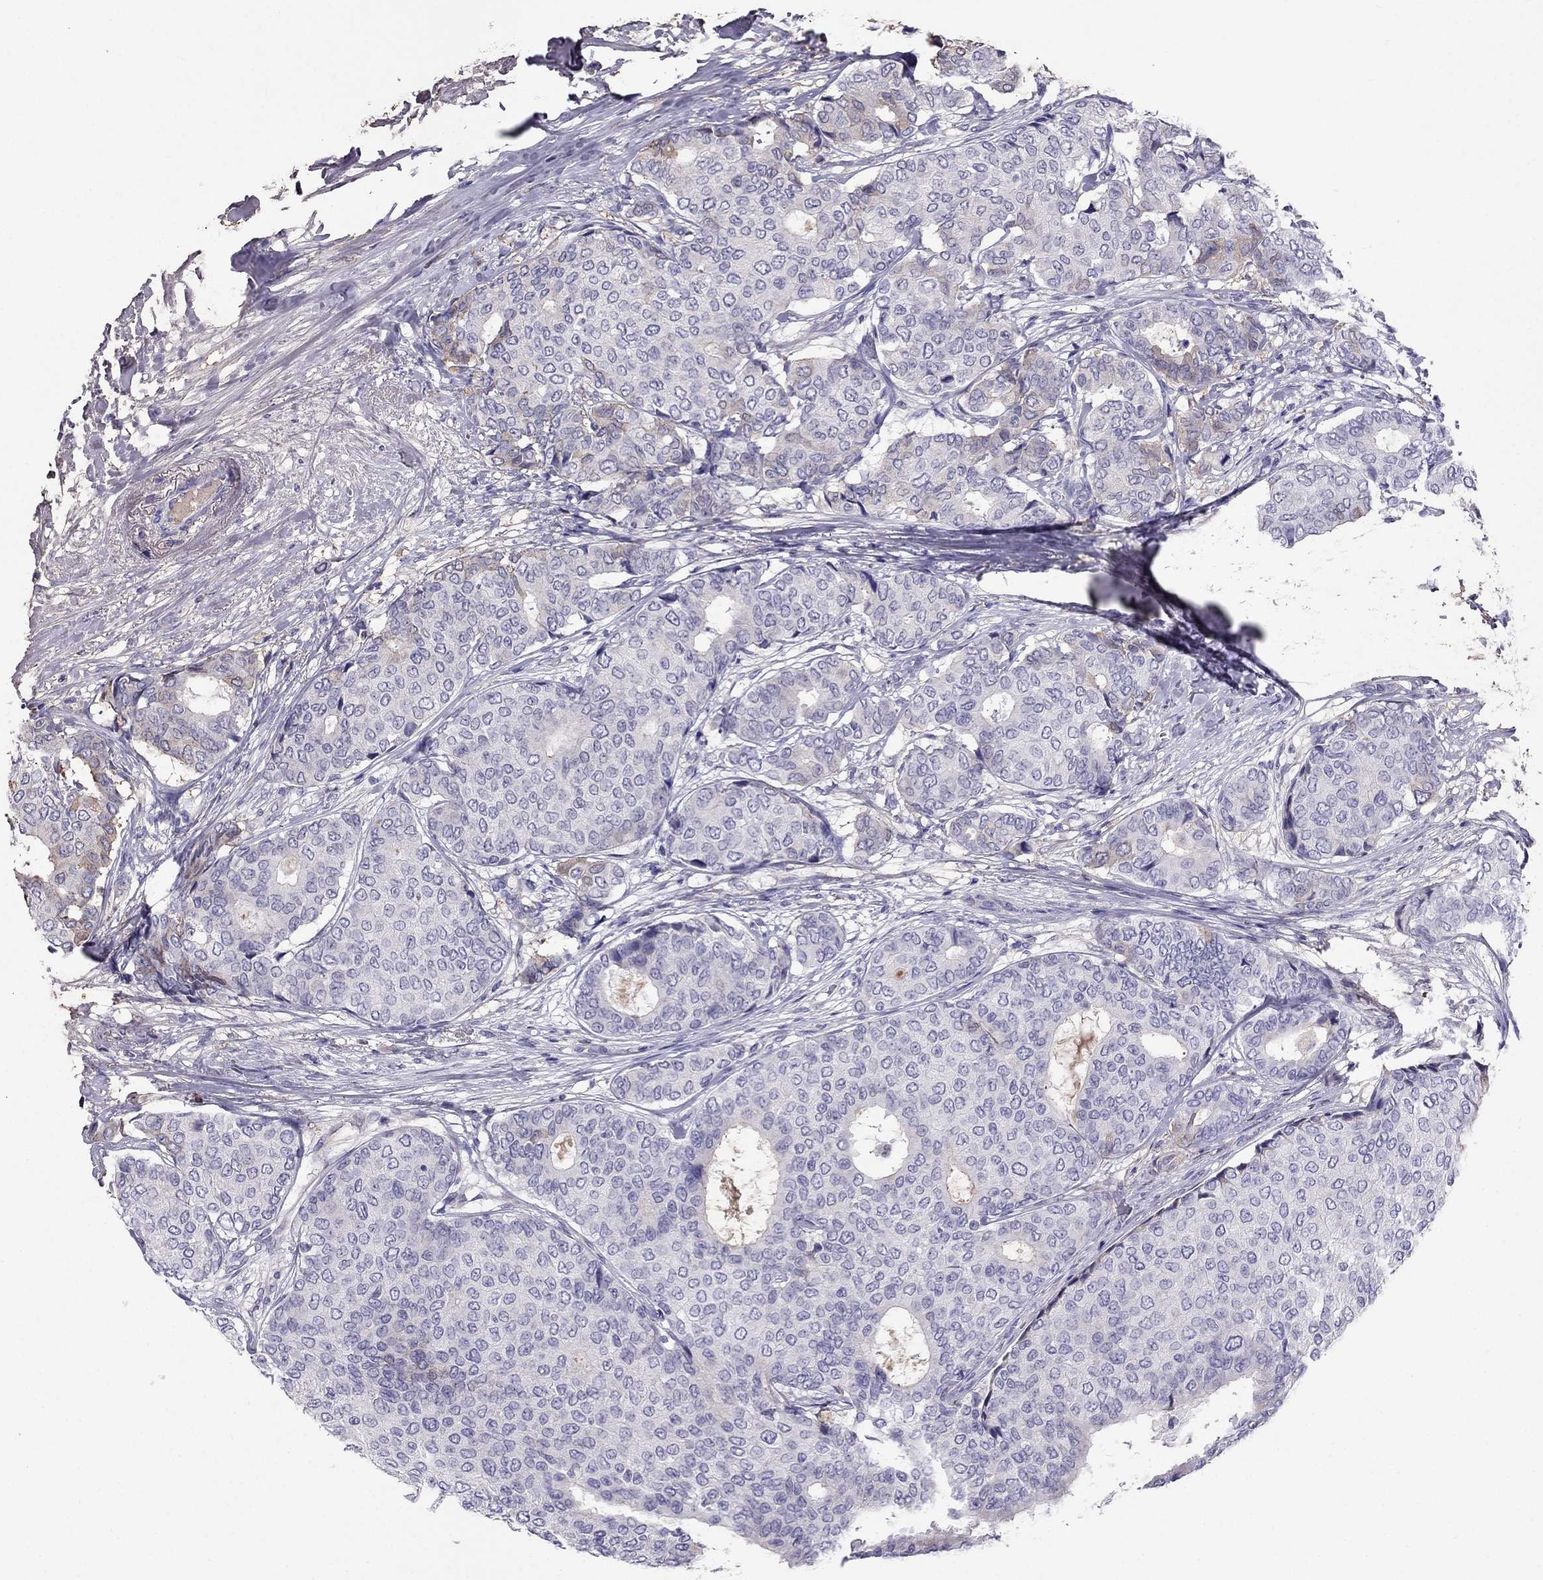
{"staining": {"intensity": "negative", "quantity": "none", "location": "none"}, "tissue": "breast cancer", "cell_type": "Tumor cells", "image_type": "cancer", "snomed": [{"axis": "morphology", "description": "Duct carcinoma"}, {"axis": "topography", "description": "Breast"}], "caption": "Tumor cells are negative for brown protein staining in breast cancer.", "gene": "TBC1D21", "patient": {"sex": "female", "age": 75}}